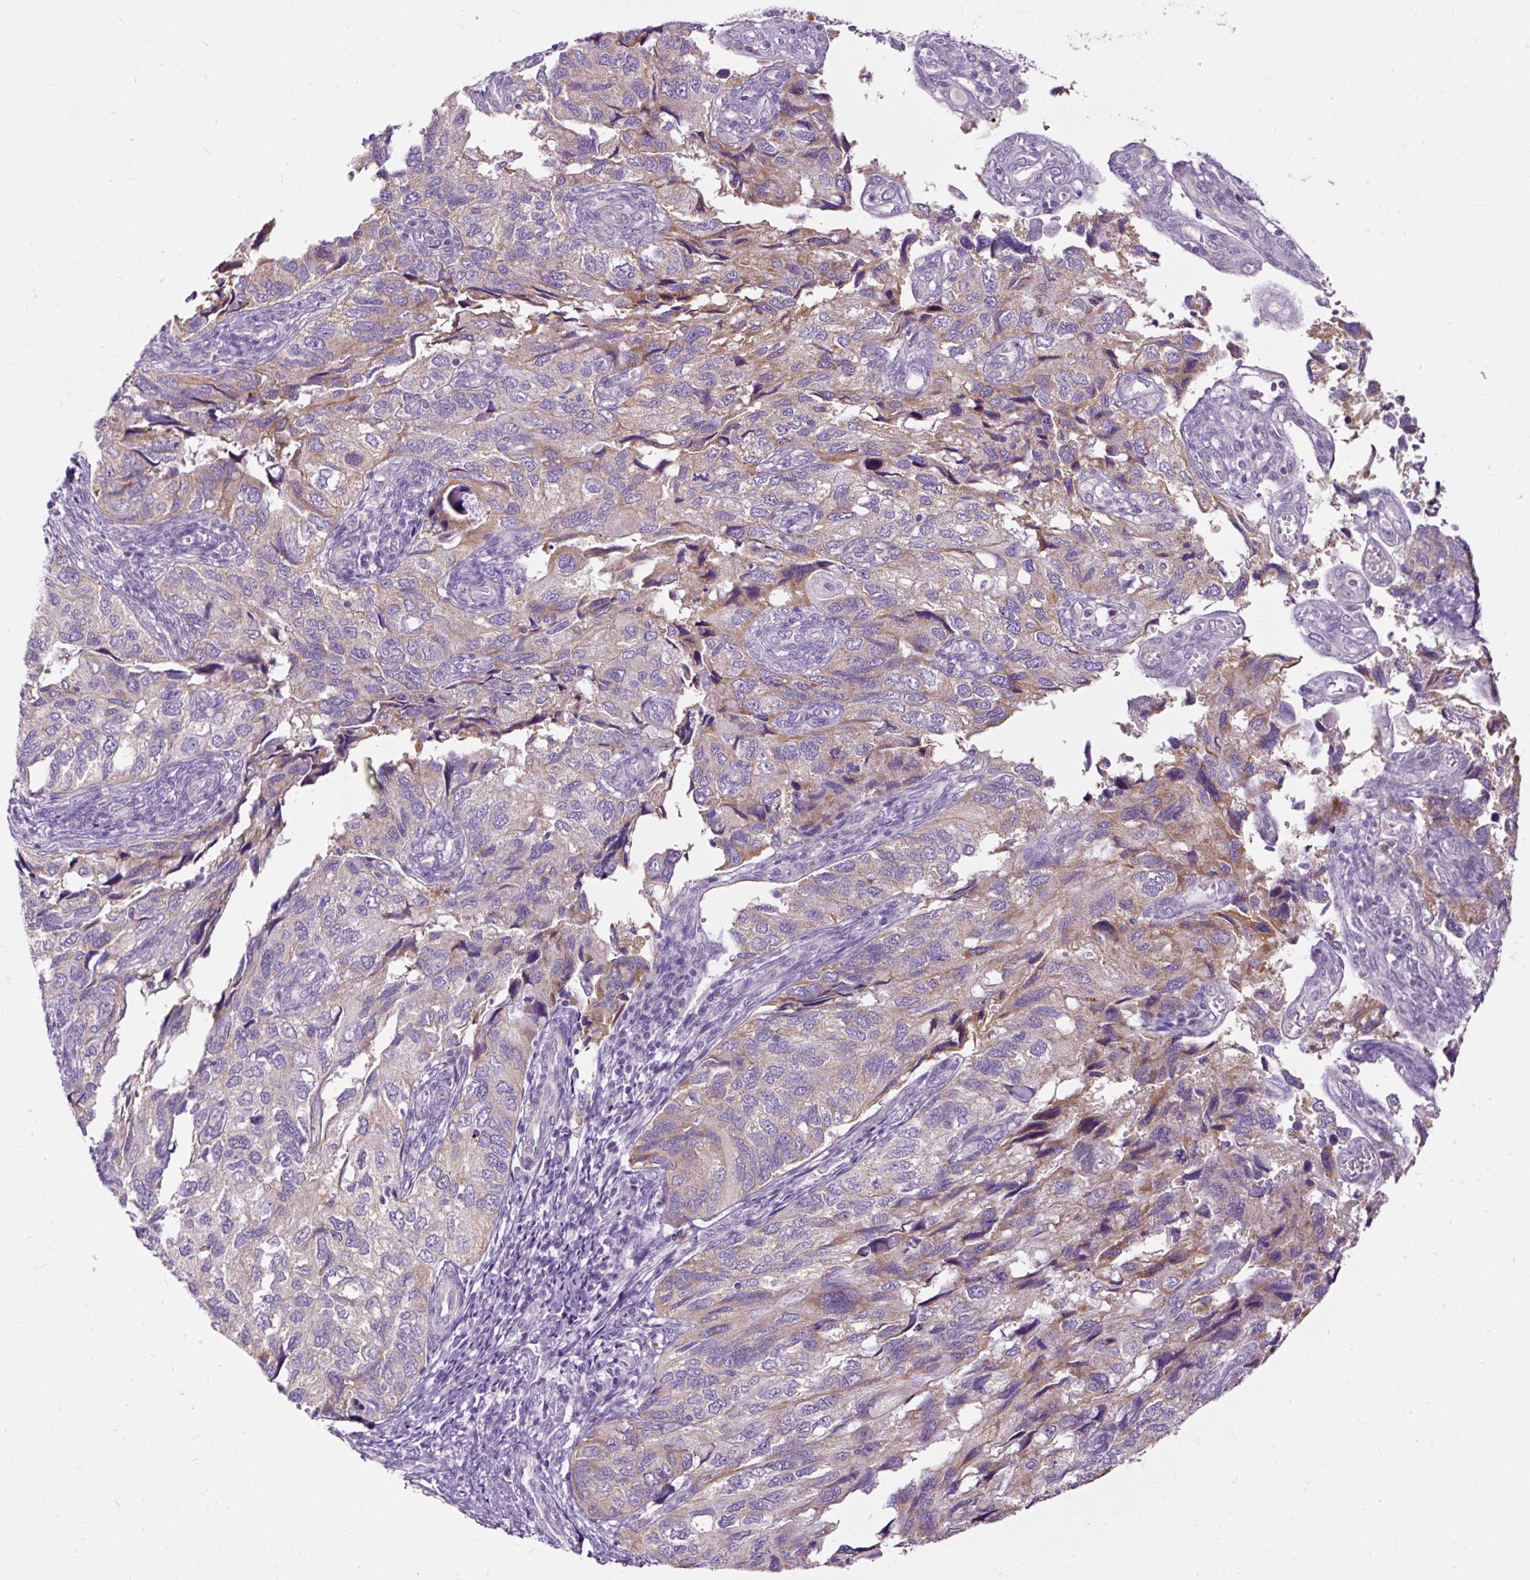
{"staining": {"intensity": "weak", "quantity": "25%-75%", "location": "cytoplasmic/membranous"}, "tissue": "endometrial cancer", "cell_type": "Tumor cells", "image_type": "cancer", "snomed": [{"axis": "morphology", "description": "Carcinoma, NOS"}, {"axis": "topography", "description": "Uterus"}], "caption": "Immunohistochemistry (IHC) staining of carcinoma (endometrial), which shows low levels of weak cytoplasmic/membranous positivity in about 25%-75% of tumor cells indicating weak cytoplasmic/membranous protein expression. The staining was performed using DAB (brown) for protein detection and nuclei were counterstained in hematoxylin (blue).", "gene": "FMC1", "patient": {"sex": "female", "age": 76}}